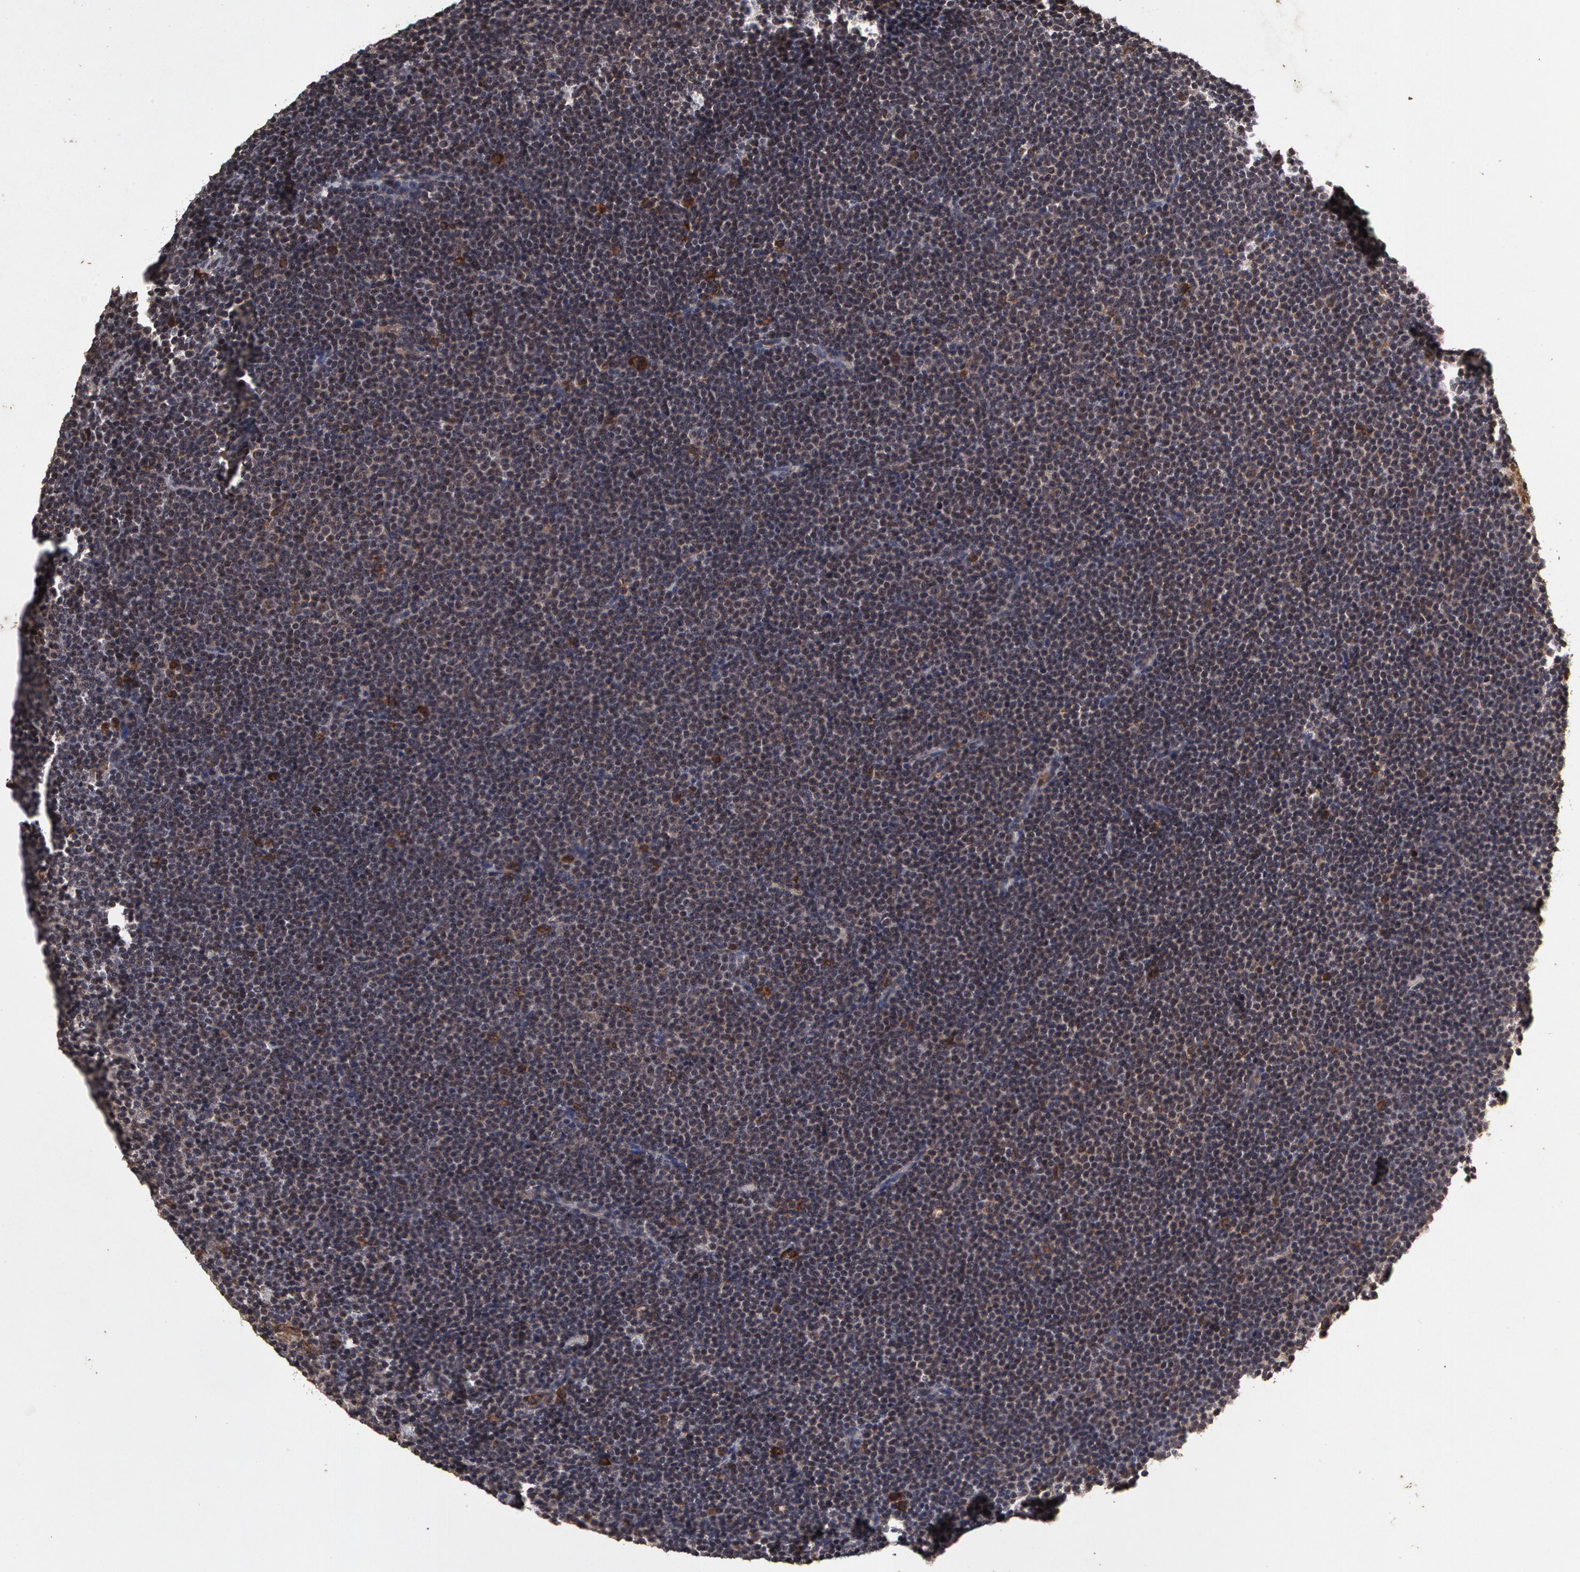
{"staining": {"intensity": "negative", "quantity": "none", "location": "none"}, "tissue": "lymphoma", "cell_type": "Tumor cells", "image_type": "cancer", "snomed": [{"axis": "morphology", "description": "Malignant lymphoma, non-Hodgkin's type, Low grade"}, {"axis": "topography", "description": "Lymph node"}], "caption": "Immunohistochemistry of malignant lymphoma, non-Hodgkin's type (low-grade) reveals no staining in tumor cells.", "gene": "CALR", "patient": {"sex": "female", "age": 69}}